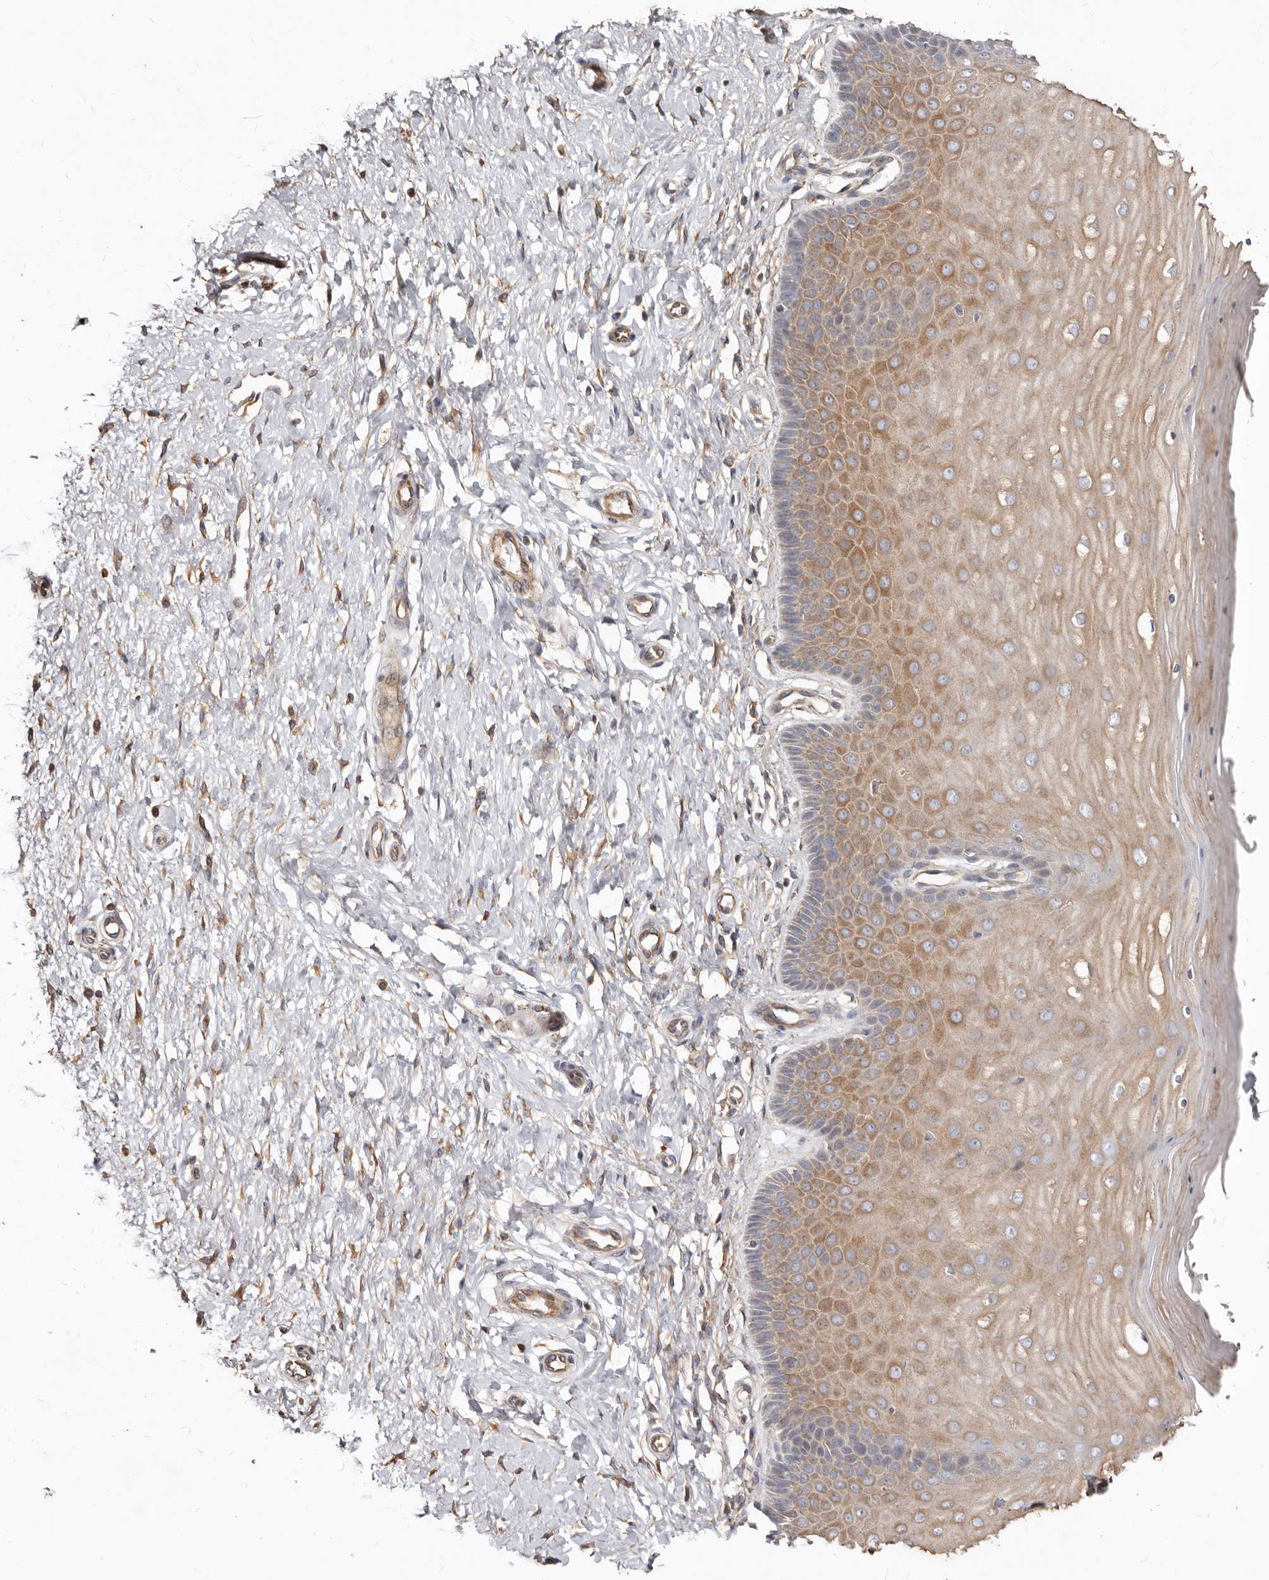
{"staining": {"intensity": "moderate", "quantity": ">75%", "location": "cytoplasmic/membranous"}, "tissue": "cervix", "cell_type": "Glandular cells", "image_type": "normal", "snomed": [{"axis": "morphology", "description": "Normal tissue, NOS"}, {"axis": "topography", "description": "Cervix"}], "caption": "Immunohistochemistry of normal cervix reveals medium levels of moderate cytoplasmic/membranous positivity in about >75% of glandular cells. (IHC, brightfield microscopy, high magnification).", "gene": "LRRC25", "patient": {"sex": "female", "age": 55}}